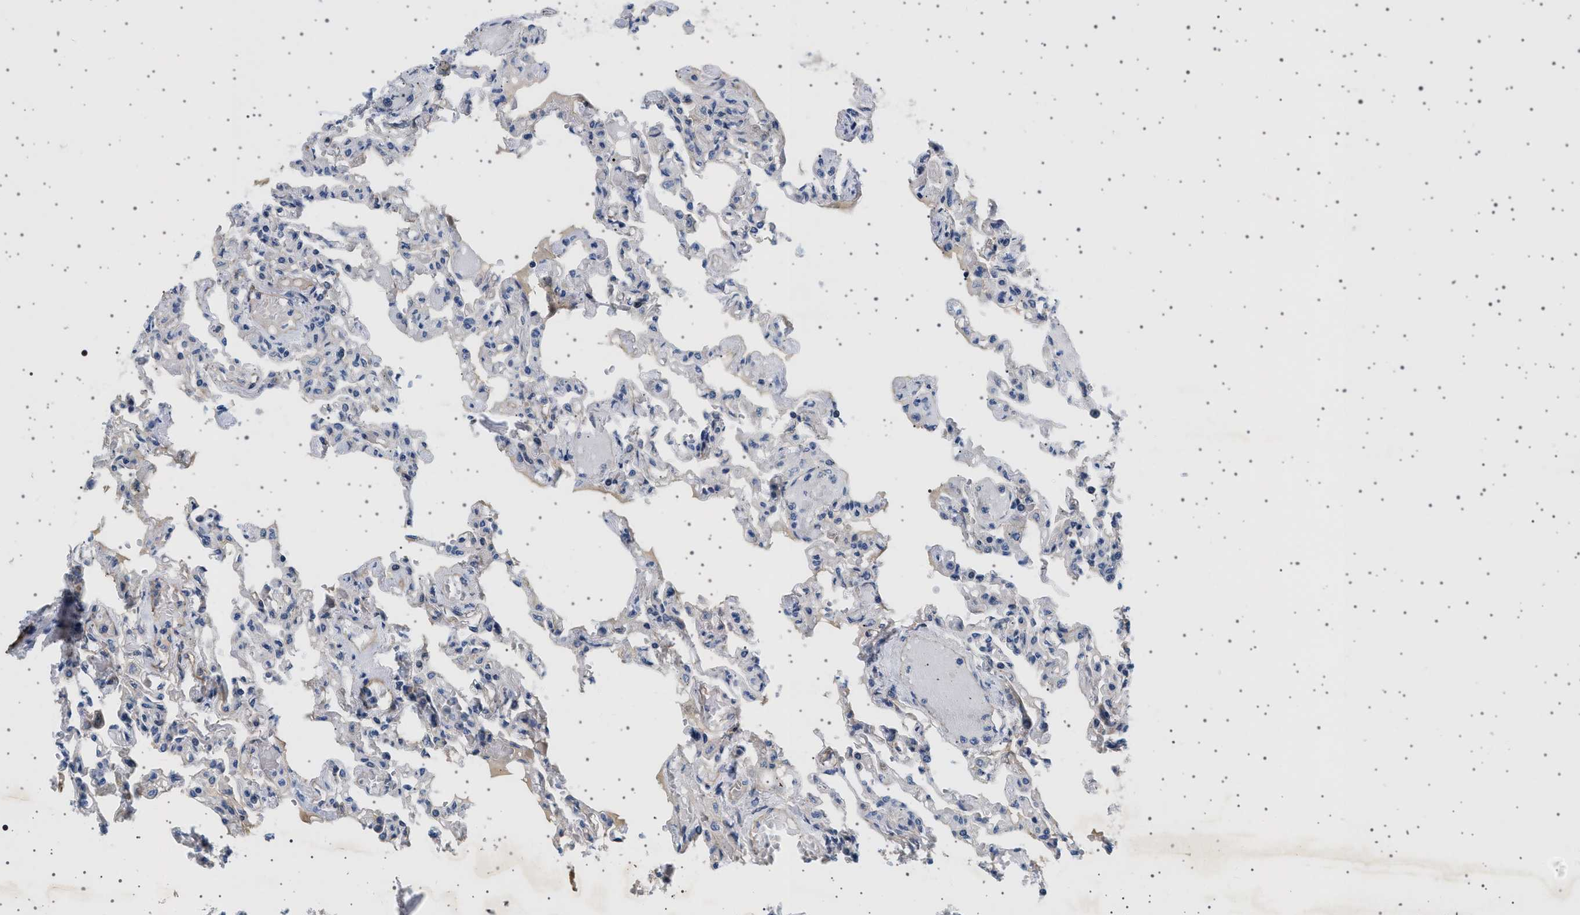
{"staining": {"intensity": "negative", "quantity": "none", "location": "none"}, "tissue": "lung", "cell_type": "Alveolar cells", "image_type": "normal", "snomed": [{"axis": "morphology", "description": "Normal tissue, NOS"}, {"axis": "topography", "description": "Lung"}], "caption": "High power microscopy image of an IHC image of normal lung, revealing no significant positivity in alveolar cells.", "gene": "PLPP6", "patient": {"sex": "male", "age": 21}}